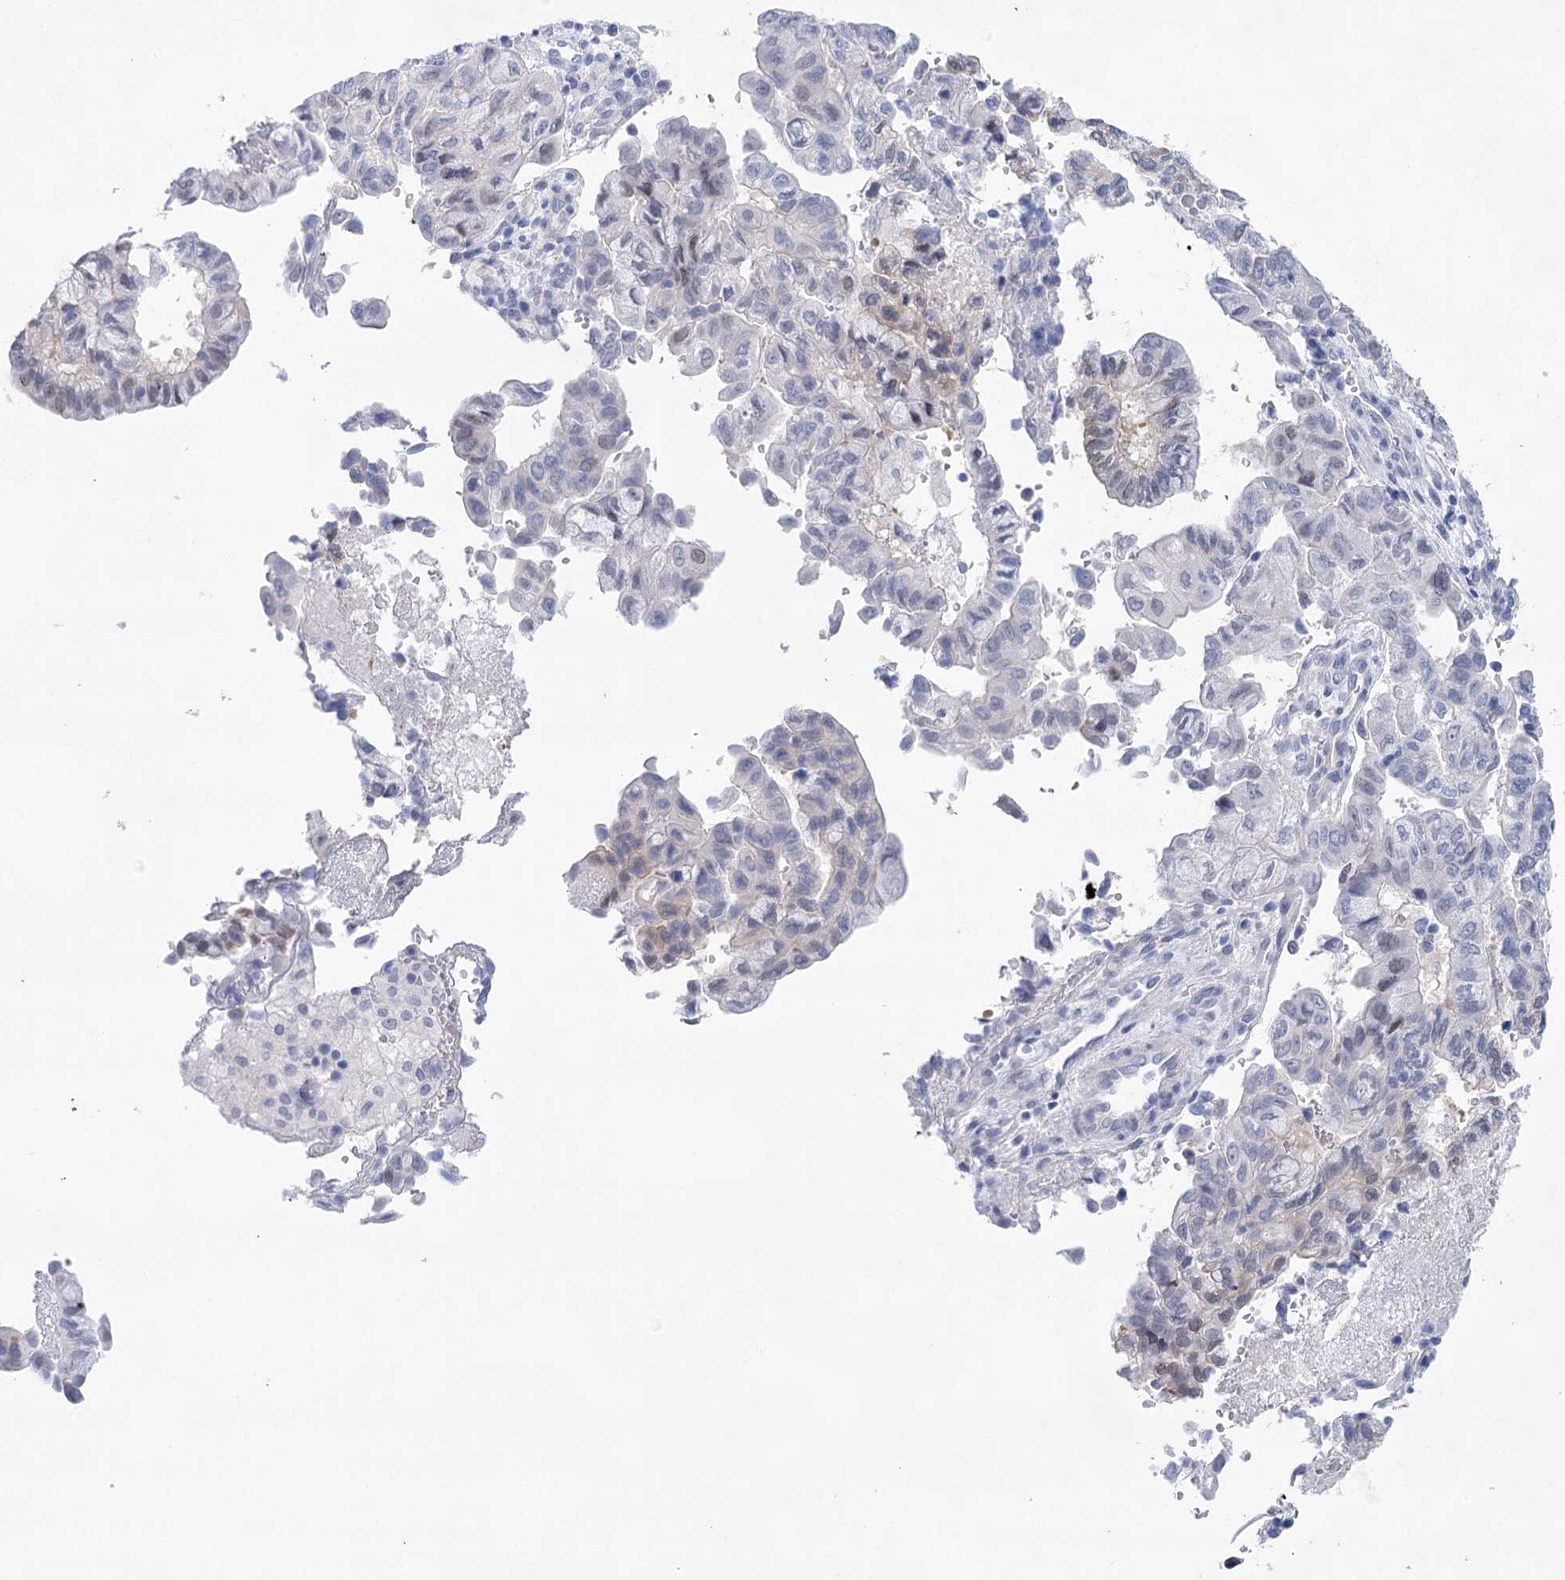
{"staining": {"intensity": "negative", "quantity": "none", "location": "none"}, "tissue": "pancreatic cancer", "cell_type": "Tumor cells", "image_type": "cancer", "snomed": [{"axis": "morphology", "description": "Adenocarcinoma, NOS"}, {"axis": "topography", "description": "Pancreas"}], "caption": "Tumor cells are negative for protein expression in human adenocarcinoma (pancreatic).", "gene": "LALBA", "patient": {"sex": "male", "age": 51}}